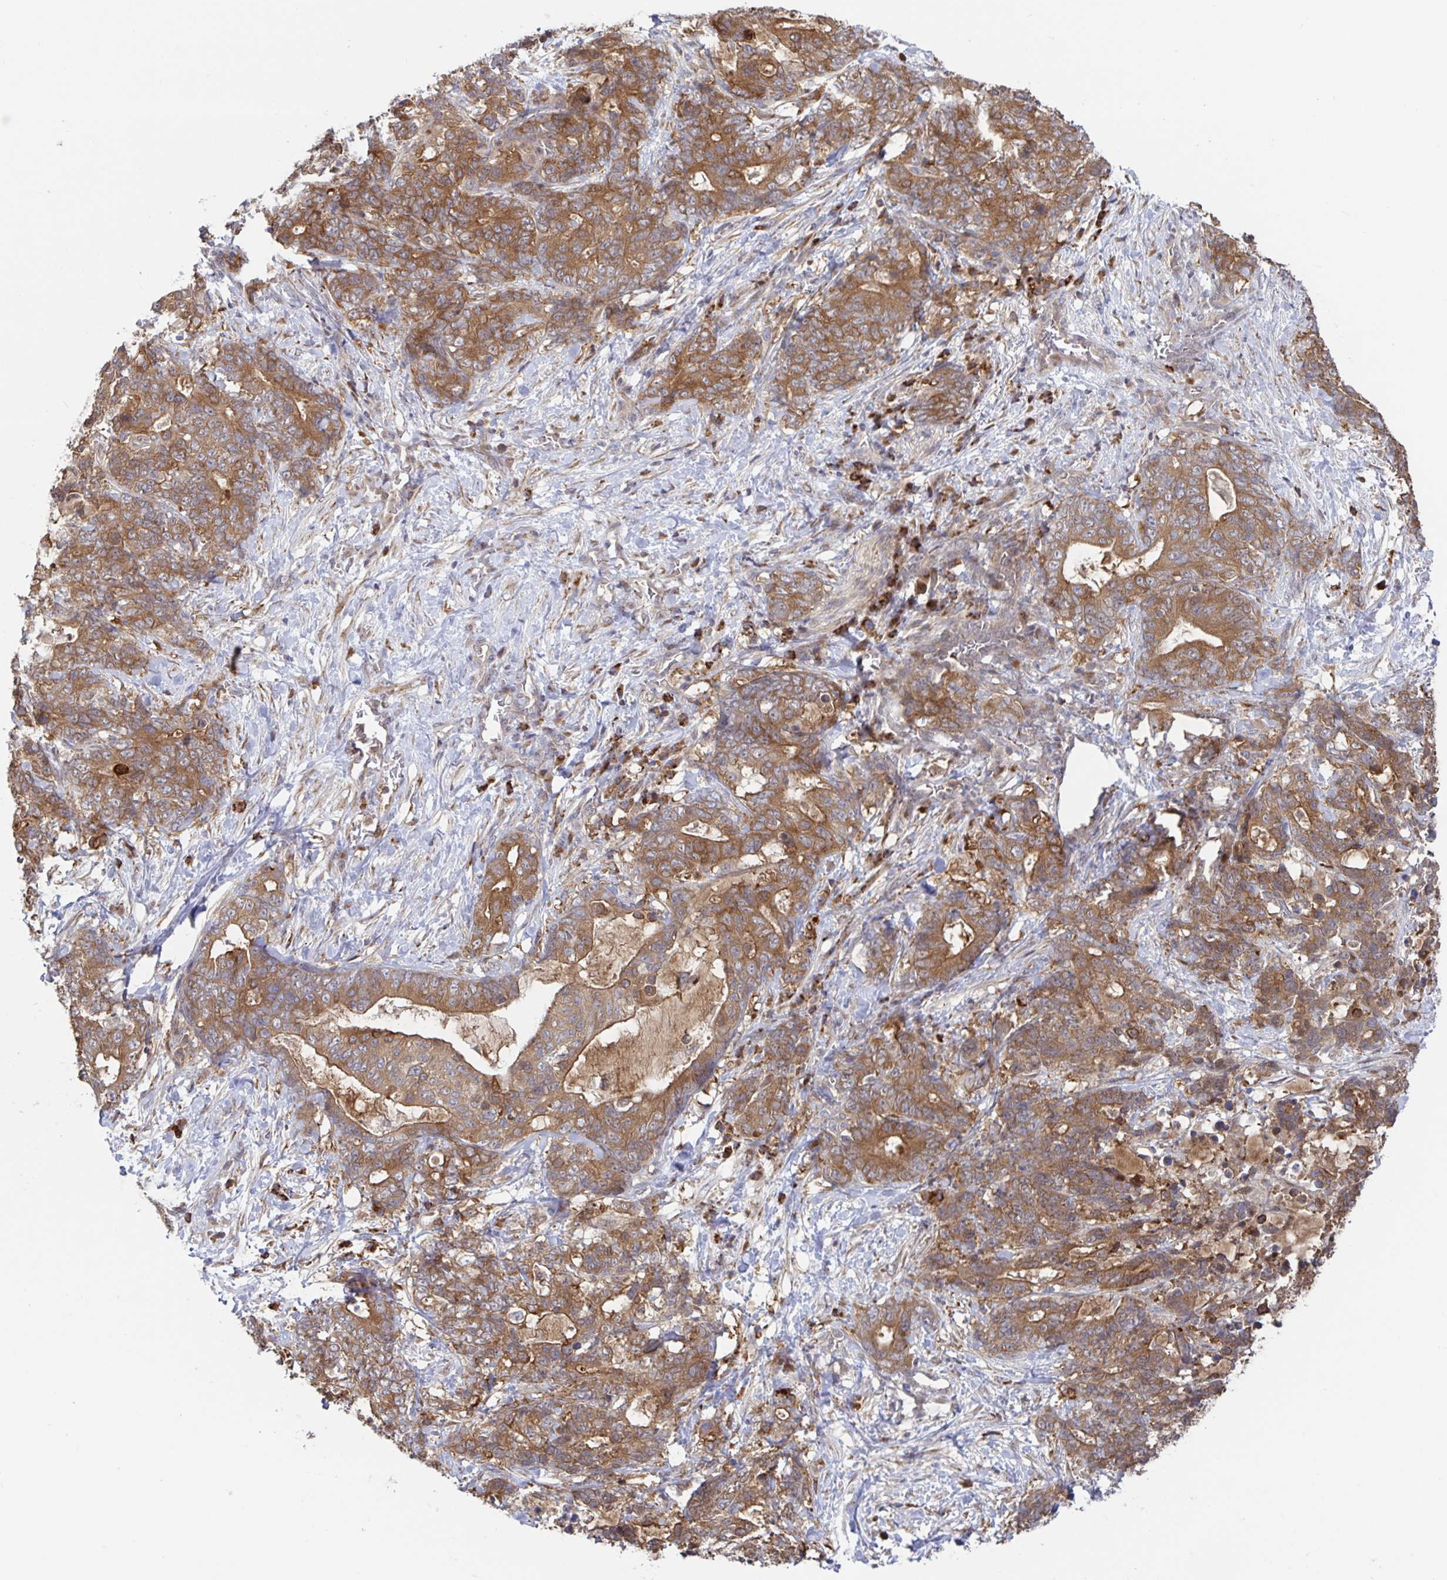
{"staining": {"intensity": "moderate", "quantity": ">75%", "location": "cytoplasmic/membranous"}, "tissue": "stomach cancer", "cell_type": "Tumor cells", "image_type": "cancer", "snomed": [{"axis": "morphology", "description": "Normal tissue, NOS"}, {"axis": "morphology", "description": "Adenocarcinoma, NOS"}, {"axis": "topography", "description": "Stomach"}], "caption": "Stomach cancer (adenocarcinoma) stained with a protein marker exhibits moderate staining in tumor cells.", "gene": "AACS", "patient": {"sex": "female", "age": 64}}